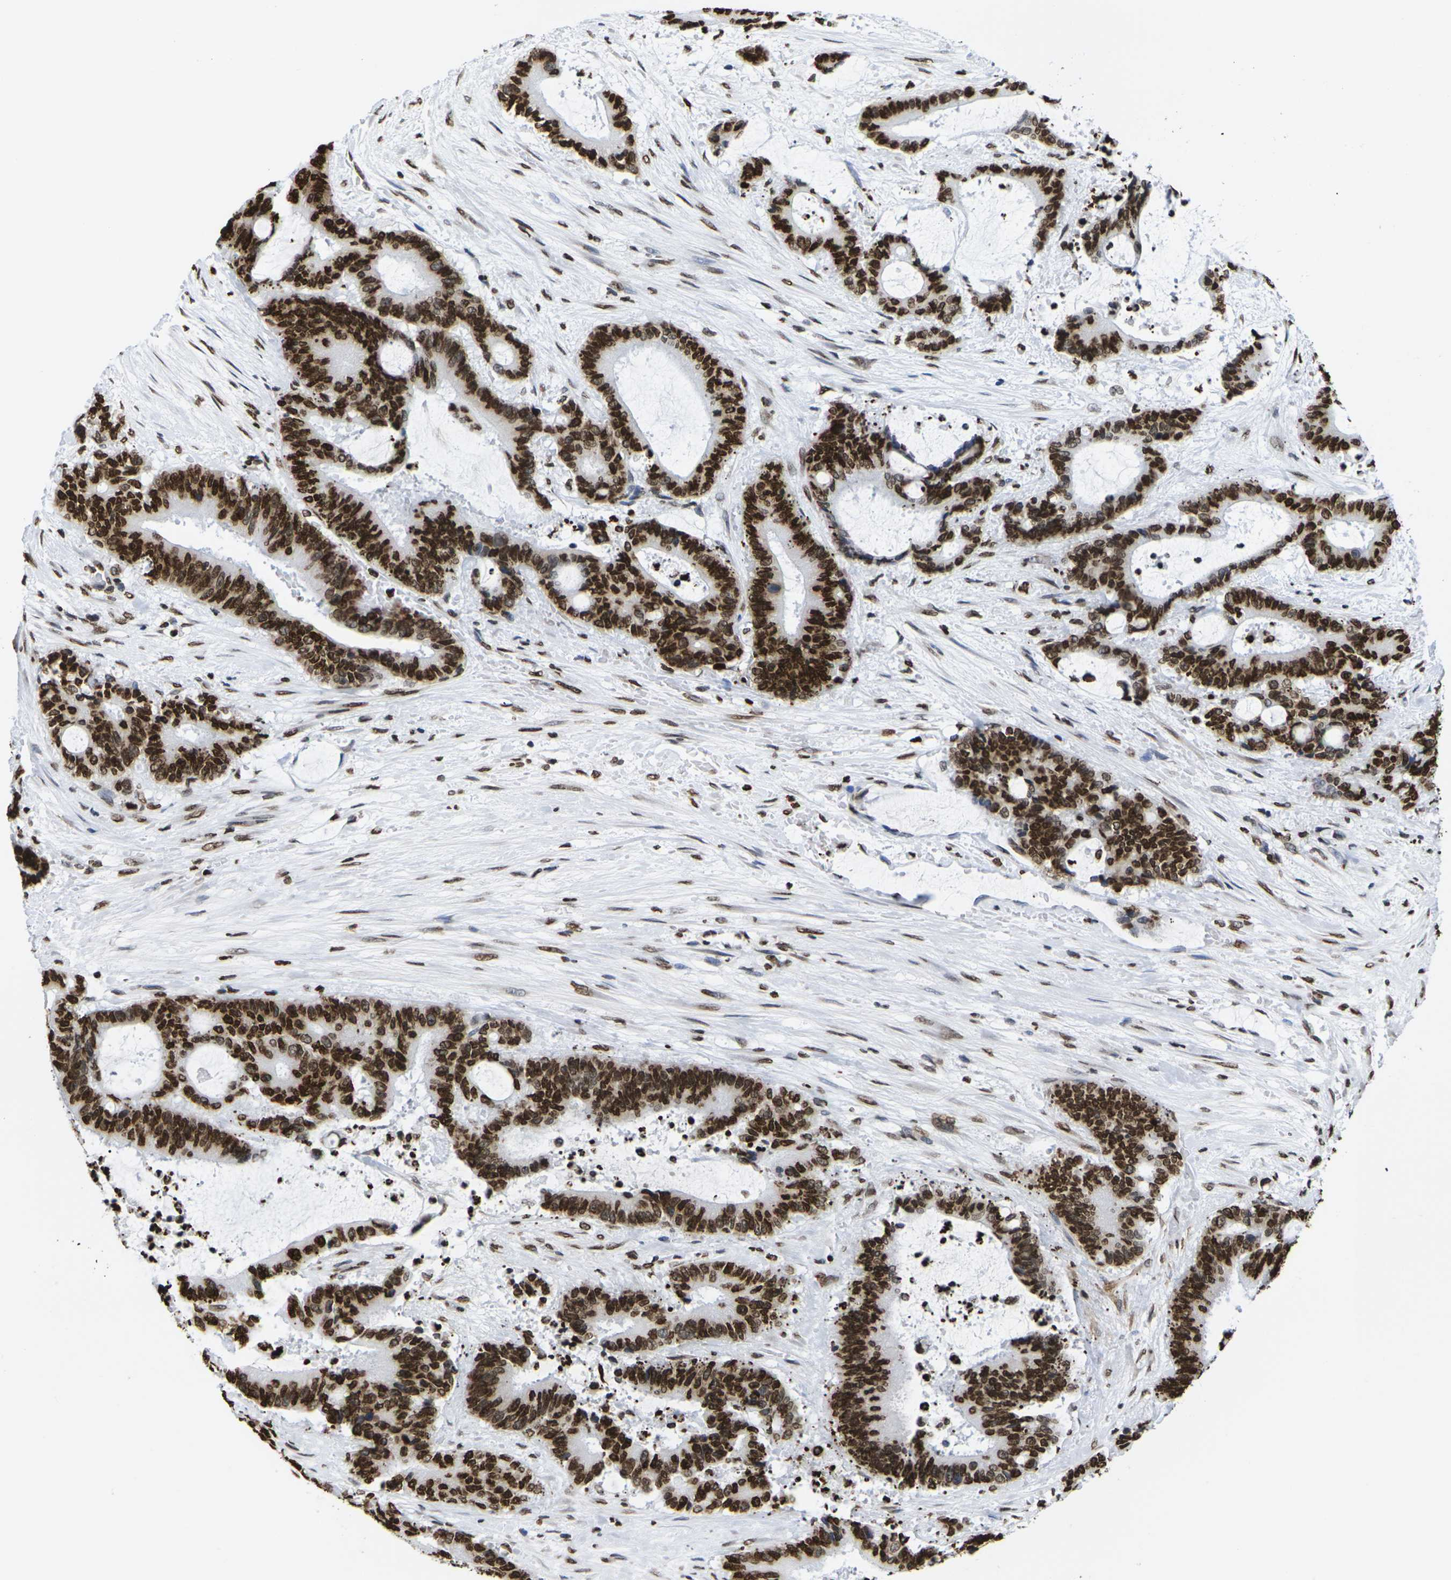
{"staining": {"intensity": "strong", "quantity": ">75%", "location": "cytoplasmic/membranous,nuclear"}, "tissue": "liver cancer", "cell_type": "Tumor cells", "image_type": "cancer", "snomed": [{"axis": "morphology", "description": "Normal tissue, NOS"}, {"axis": "morphology", "description": "Cholangiocarcinoma"}, {"axis": "topography", "description": "Liver"}, {"axis": "topography", "description": "Peripheral nerve tissue"}], "caption": "An immunohistochemistry (IHC) image of neoplastic tissue is shown. Protein staining in brown shows strong cytoplasmic/membranous and nuclear positivity in liver cancer (cholangiocarcinoma) within tumor cells. (DAB (3,3'-diaminobenzidine) = brown stain, brightfield microscopy at high magnification).", "gene": "H2AC21", "patient": {"sex": "female", "age": 73}}